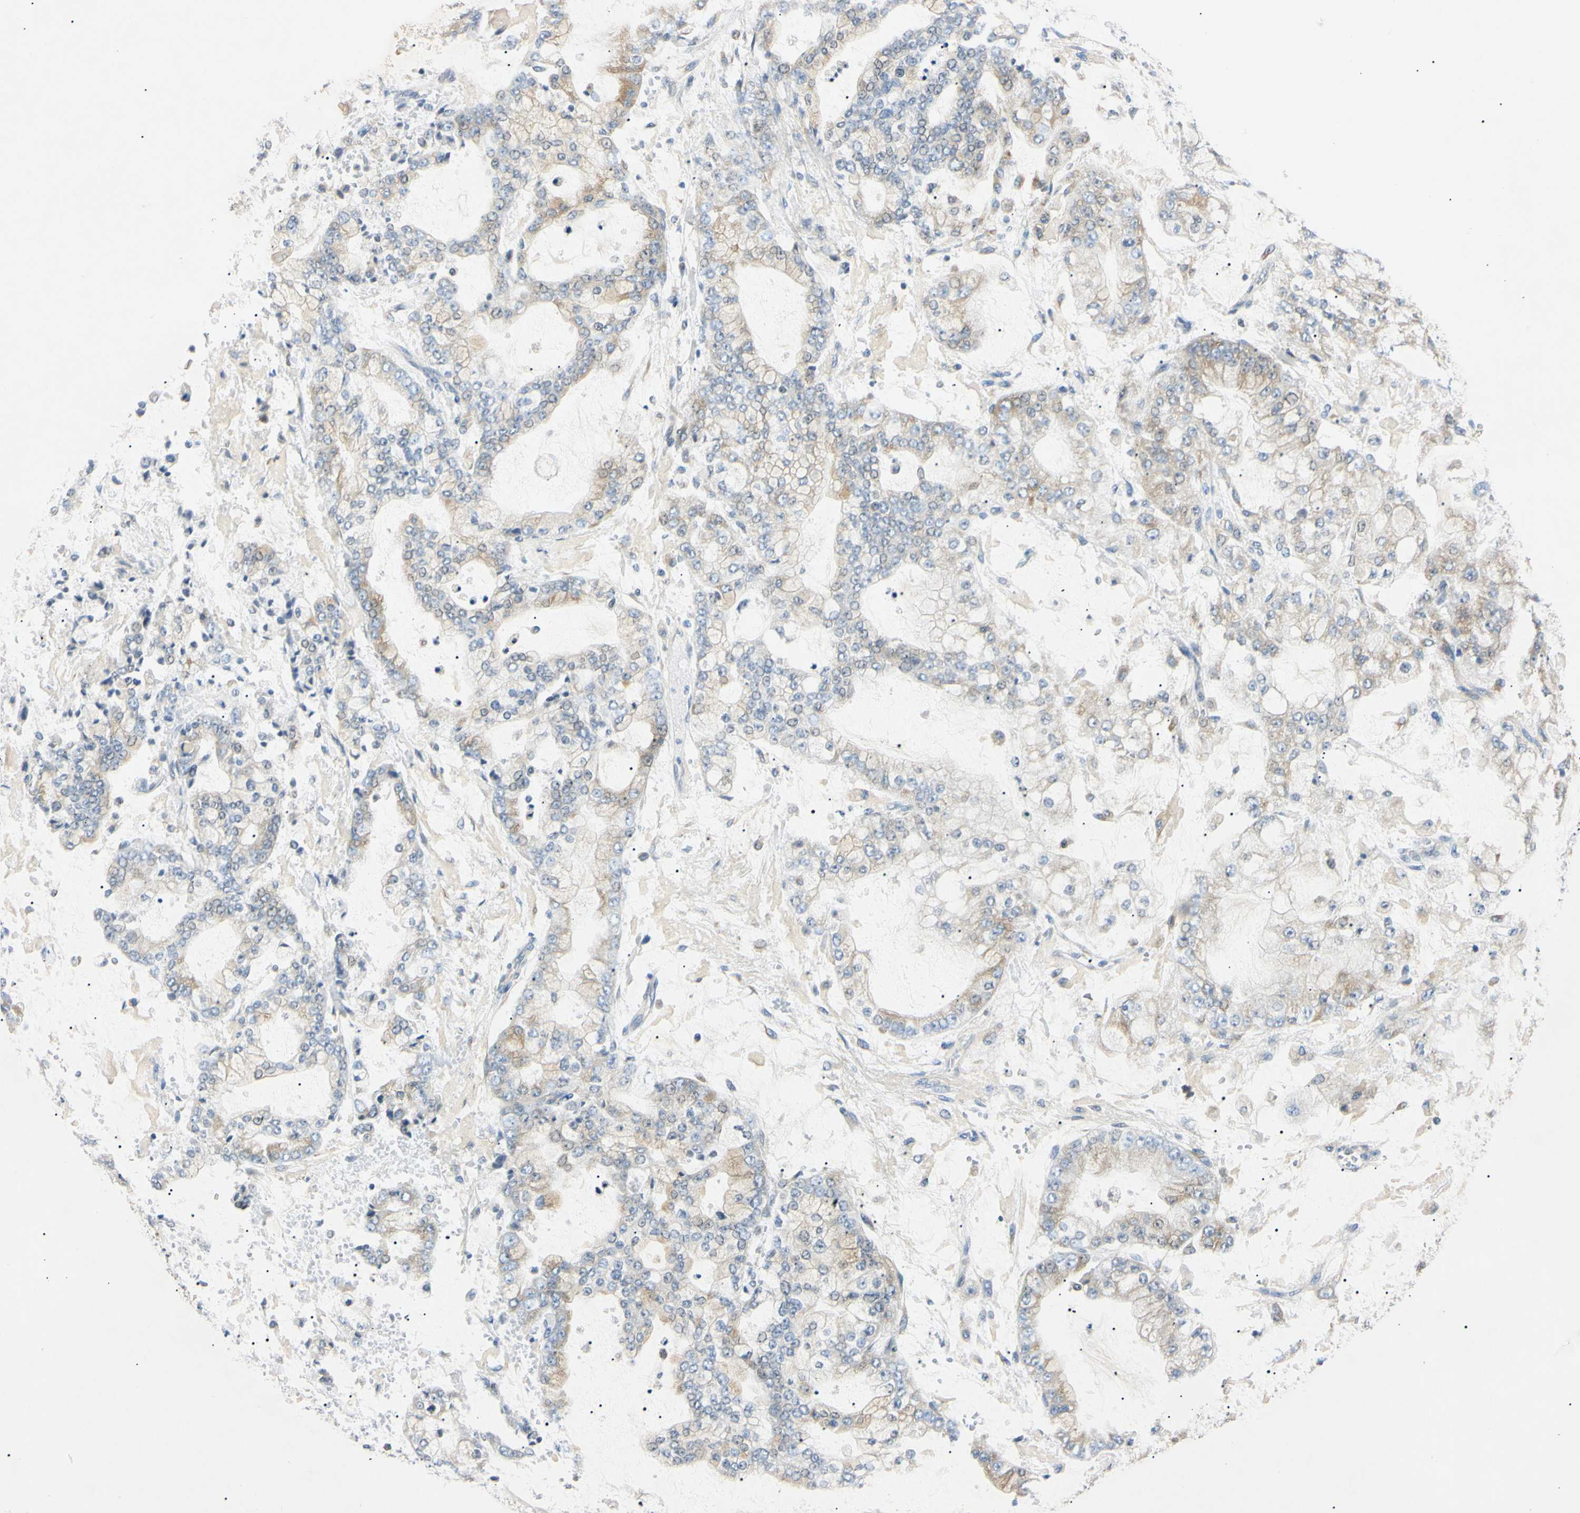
{"staining": {"intensity": "weak", "quantity": "<25%", "location": "cytoplasmic/membranous"}, "tissue": "stomach cancer", "cell_type": "Tumor cells", "image_type": "cancer", "snomed": [{"axis": "morphology", "description": "Adenocarcinoma, NOS"}, {"axis": "topography", "description": "Stomach"}], "caption": "Immunohistochemistry (IHC) histopathology image of neoplastic tissue: human adenocarcinoma (stomach) stained with DAB (3,3'-diaminobenzidine) exhibits no significant protein expression in tumor cells.", "gene": "DNAJB12", "patient": {"sex": "male", "age": 76}}